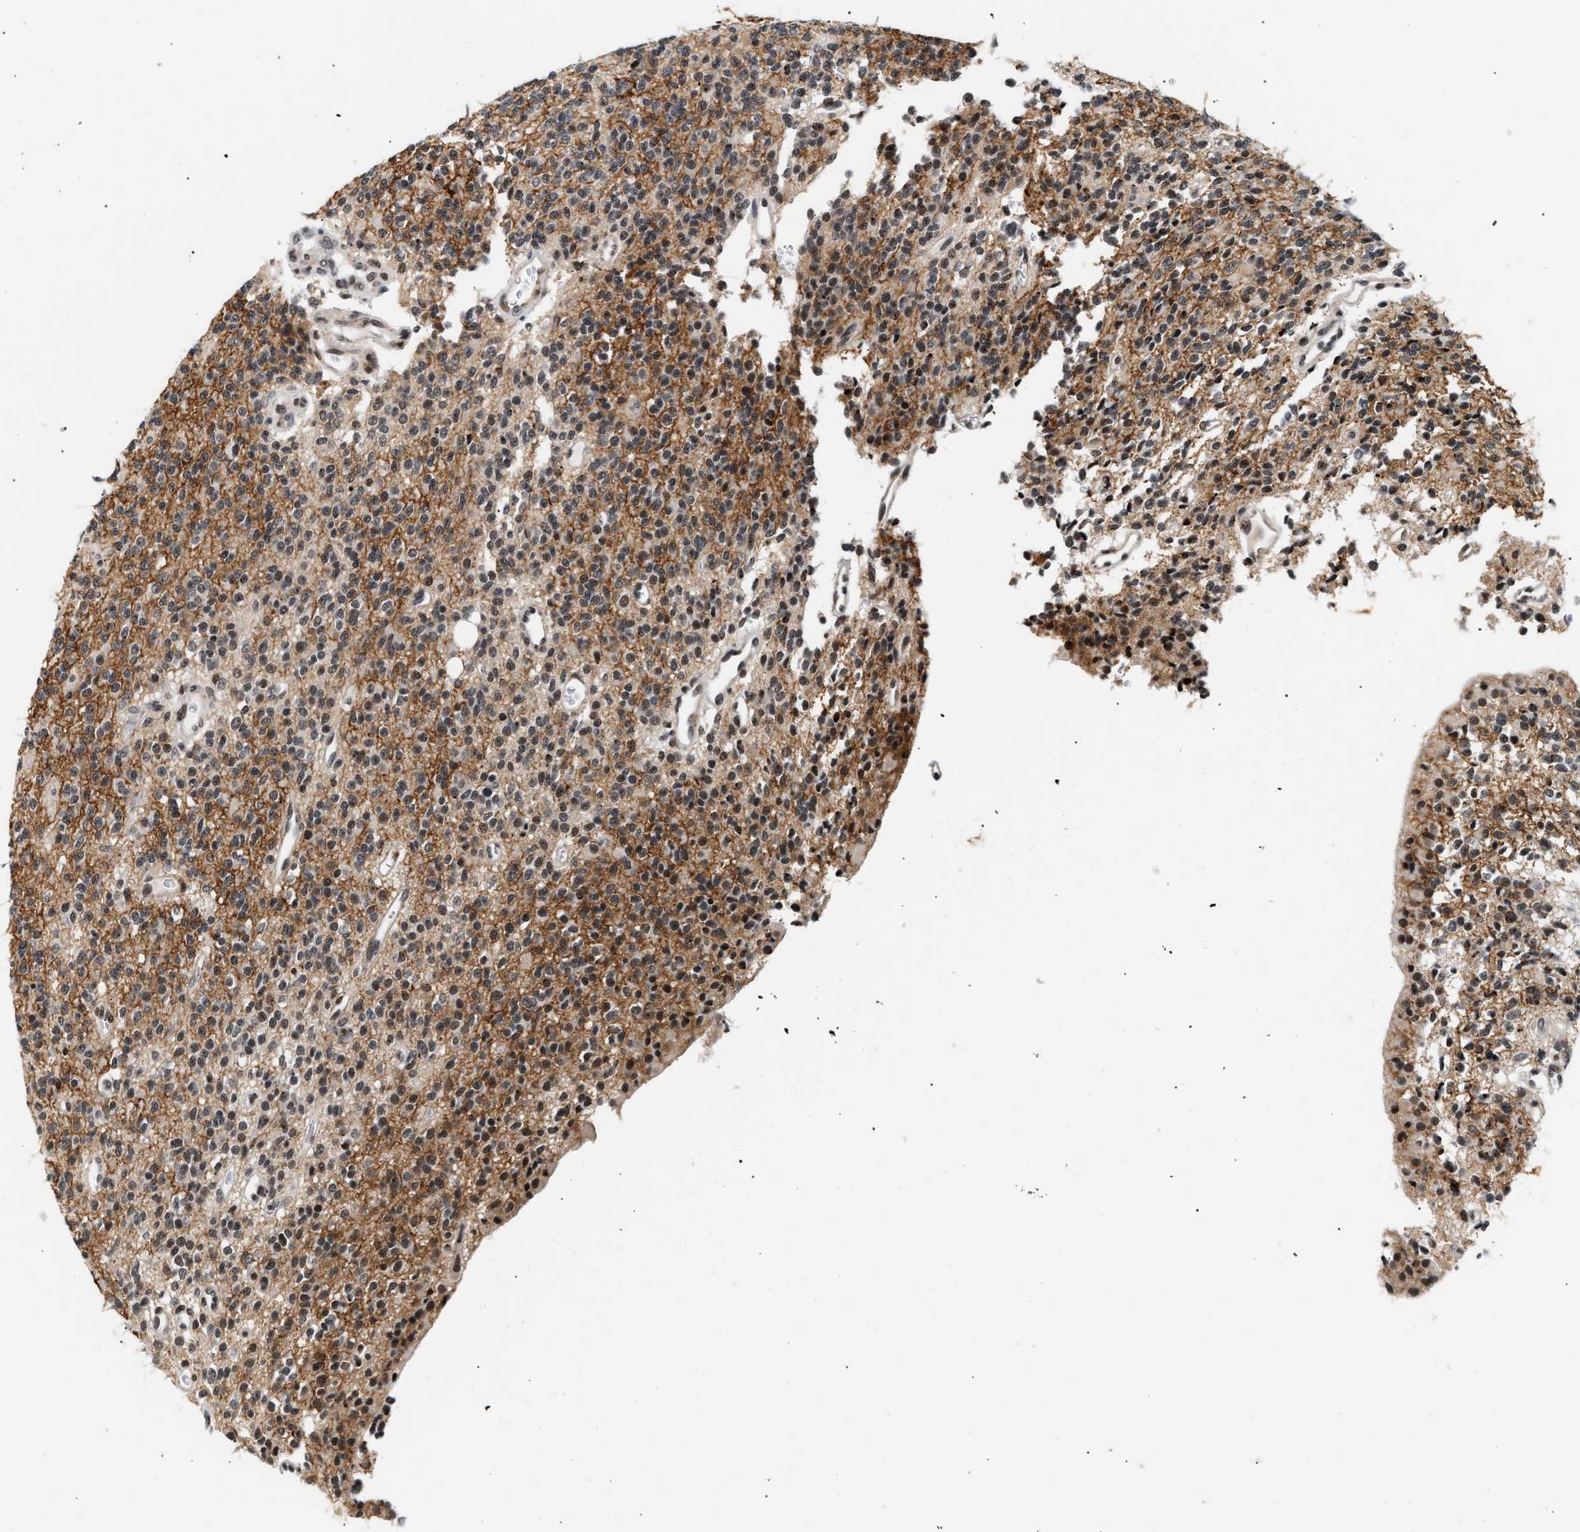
{"staining": {"intensity": "moderate", "quantity": "25%-75%", "location": "nuclear"}, "tissue": "glioma", "cell_type": "Tumor cells", "image_type": "cancer", "snomed": [{"axis": "morphology", "description": "Glioma, malignant, High grade"}, {"axis": "topography", "description": "Brain"}], "caption": "Approximately 25%-75% of tumor cells in glioma show moderate nuclear protein expression as visualized by brown immunohistochemical staining.", "gene": "THOC1", "patient": {"sex": "male", "age": 34}}